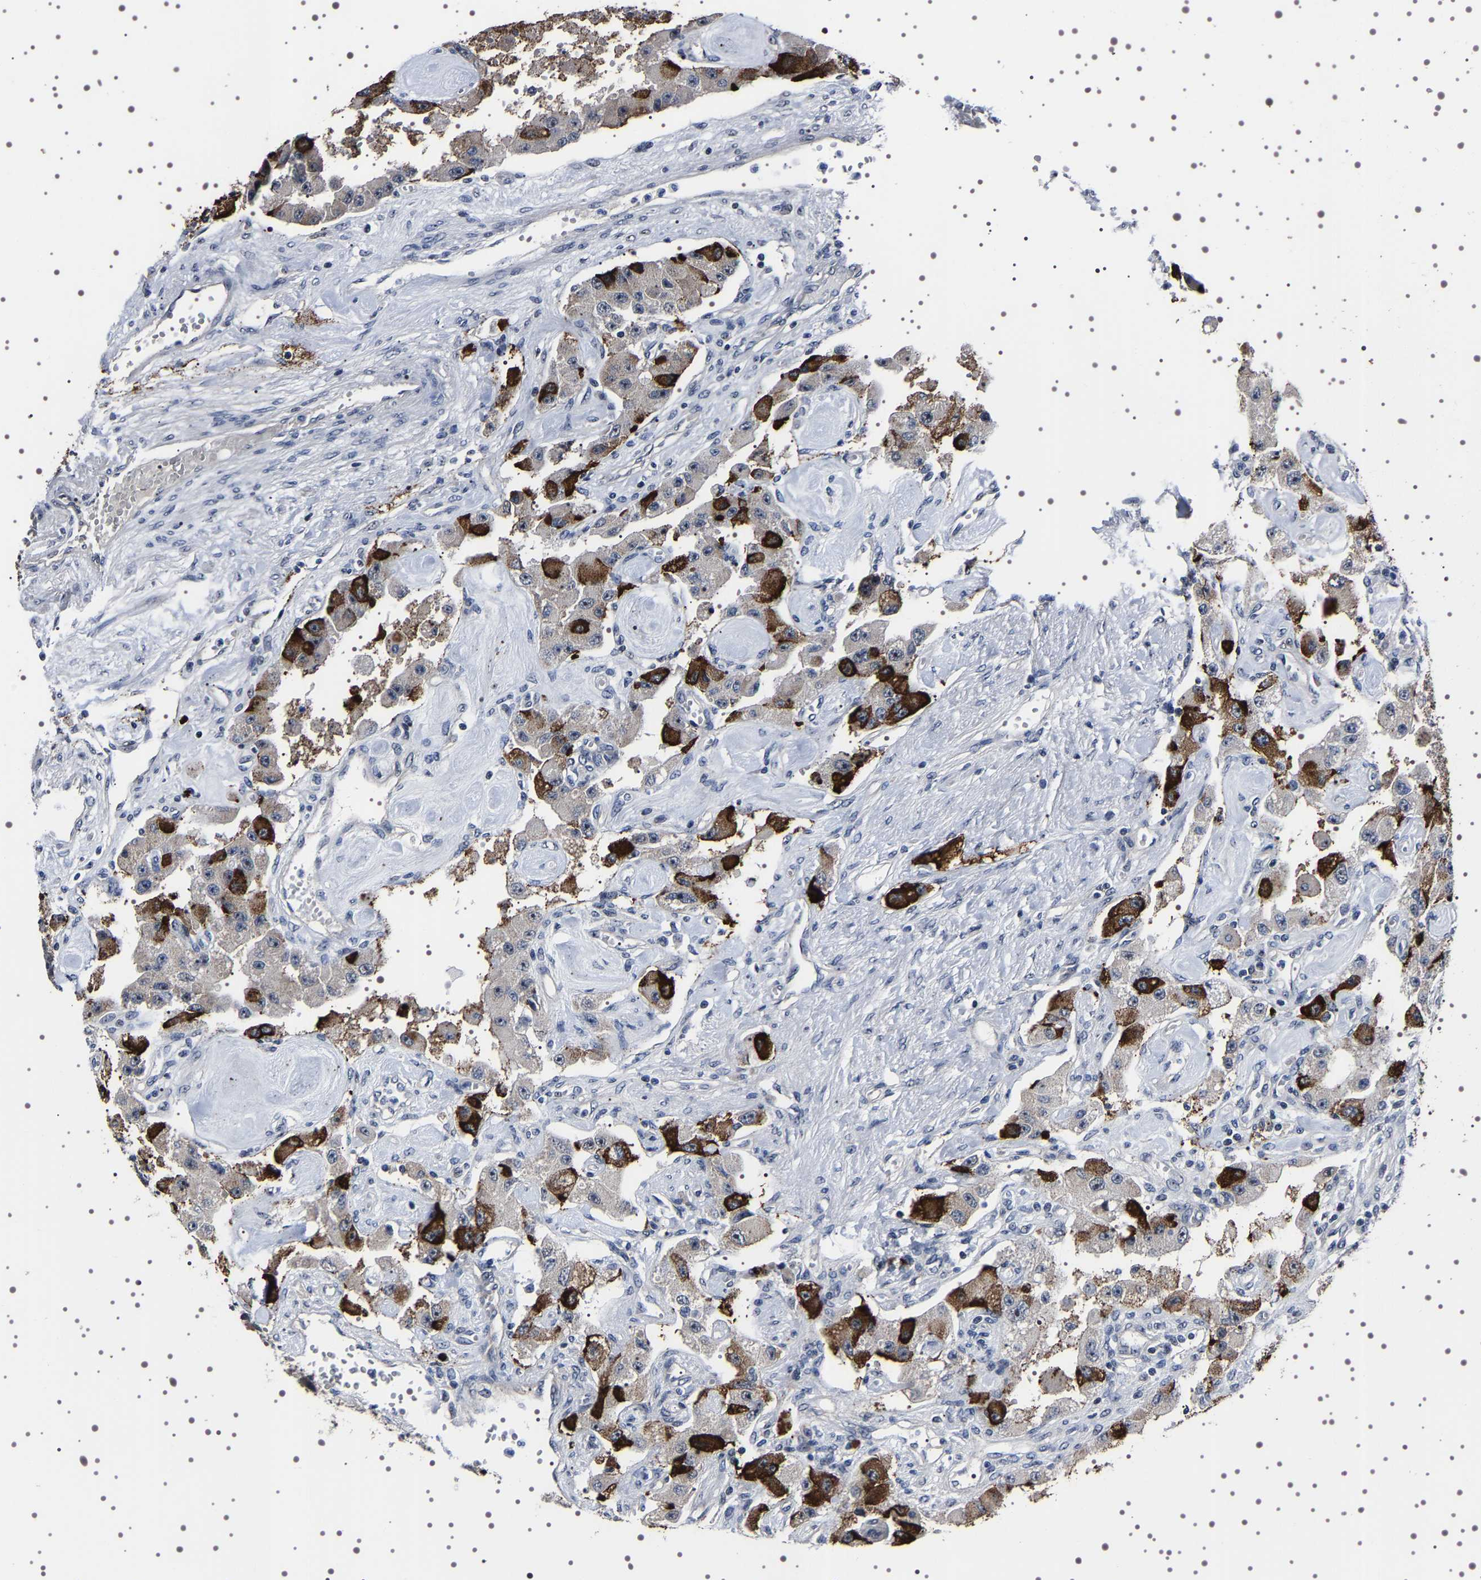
{"staining": {"intensity": "strong", "quantity": "<25%", "location": "cytoplasmic/membranous"}, "tissue": "carcinoid", "cell_type": "Tumor cells", "image_type": "cancer", "snomed": [{"axis": "morphology", "description": "Carcinoid, malignant, NOS"}, {"axis": "topography", "description": "Pancreas"}], "caption": "Carcinoid stained with a brown dye reveals strong cytoplasmic/membranous positive expression in about <25% of tumor cells.", "gene": "GNL3", "patient": {"sex": "male", "age": 41}}